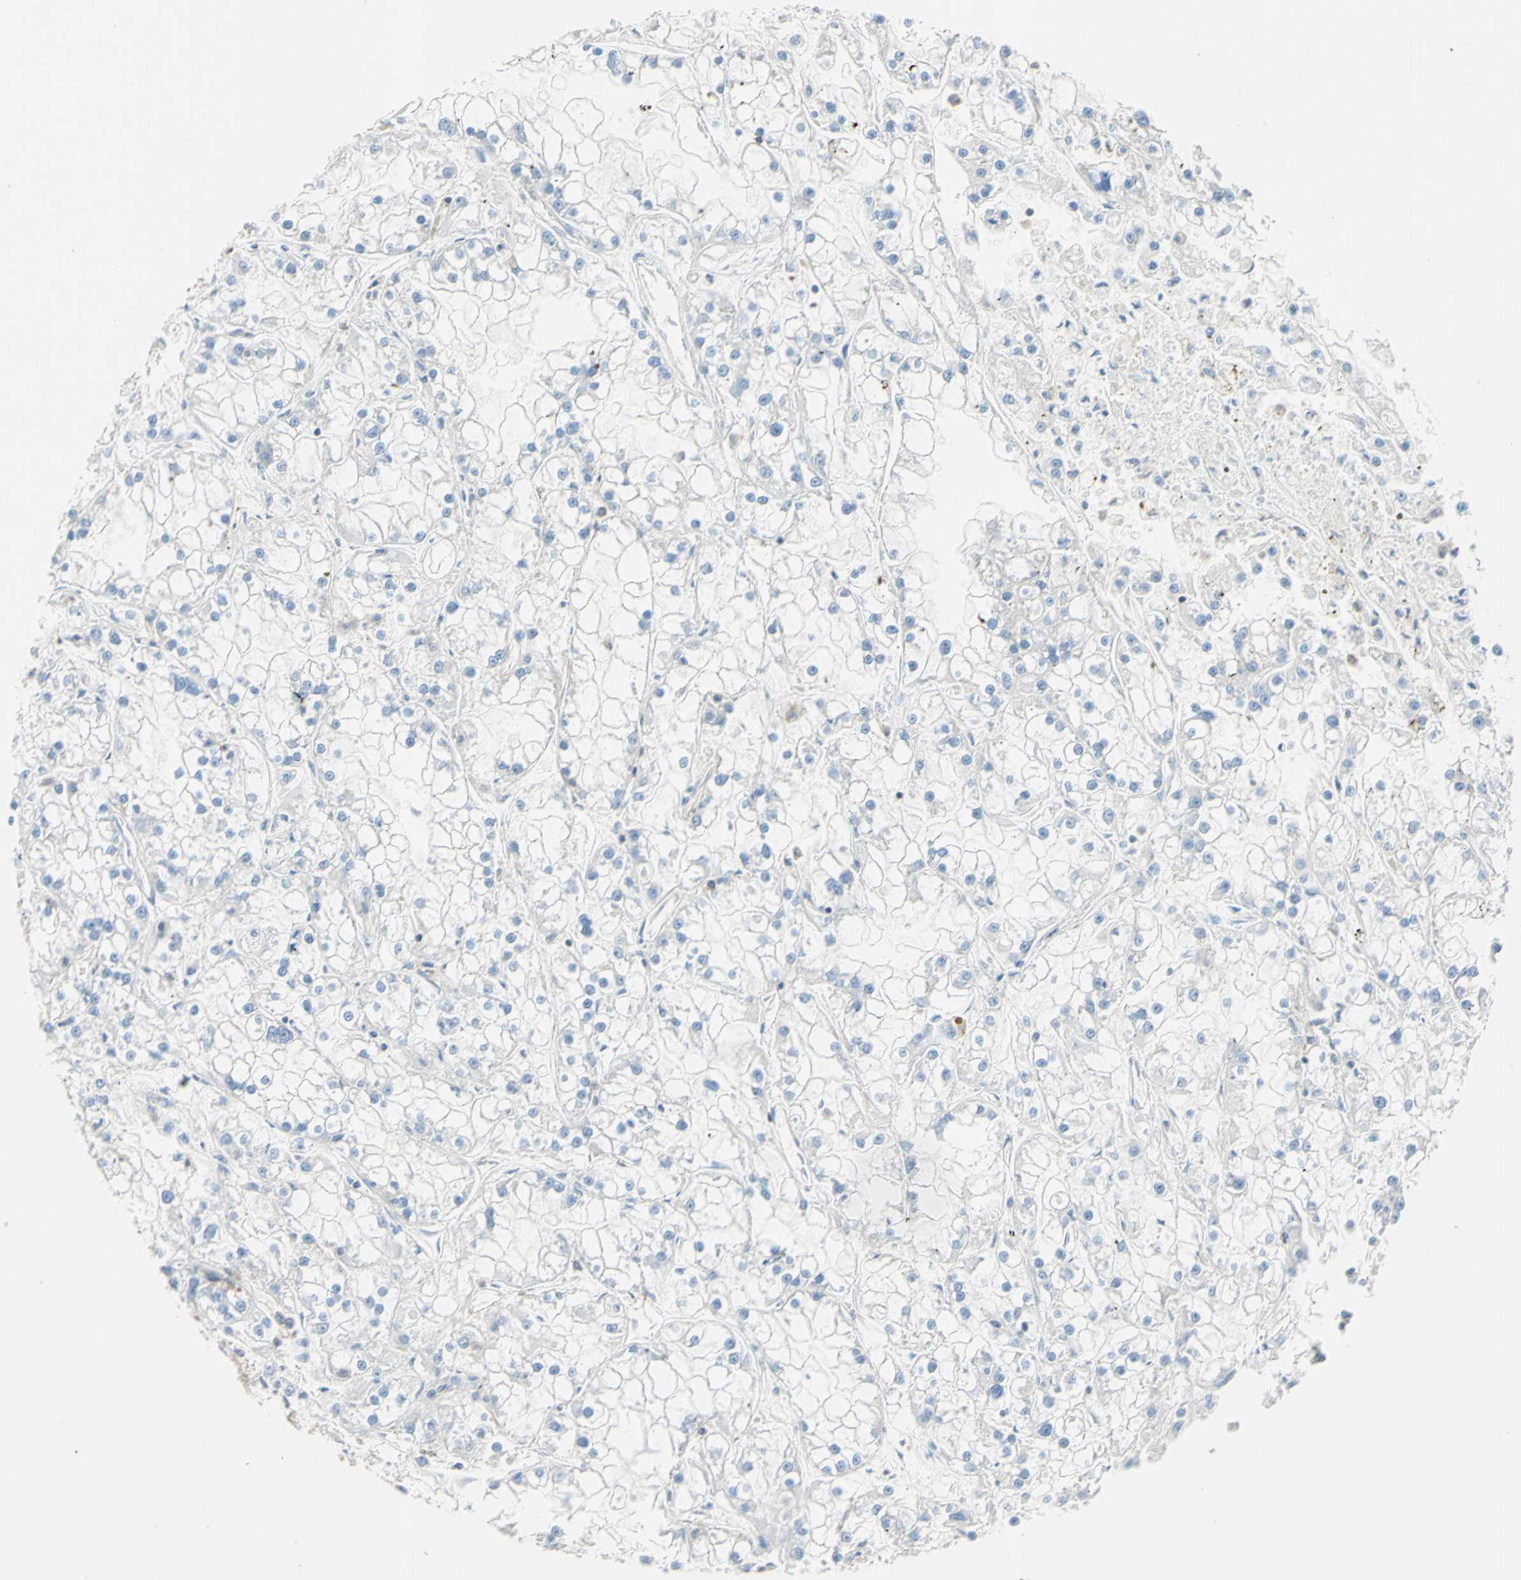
{"staining": {"intensity": "negative", "quantity": "none", "location": "none"}, "tissue": "renal cancer", "cell_type": "Tumor cells", "image_type": "cancer", "snomed": [{"axis": "morphology", "description": "Adenocarcinoma, NOS"}, {"axis": "topography", "description": "Kidney"}], "caption": "Photomicrograph shows no significant protein expression in tumor cells of renal adenocarcinoma. (DAB immunohistochemistry visualized using brightfield microscopy, high magnification).", "gene": "SEMA4C", "patient": {"sex": "female", "age": 52}}